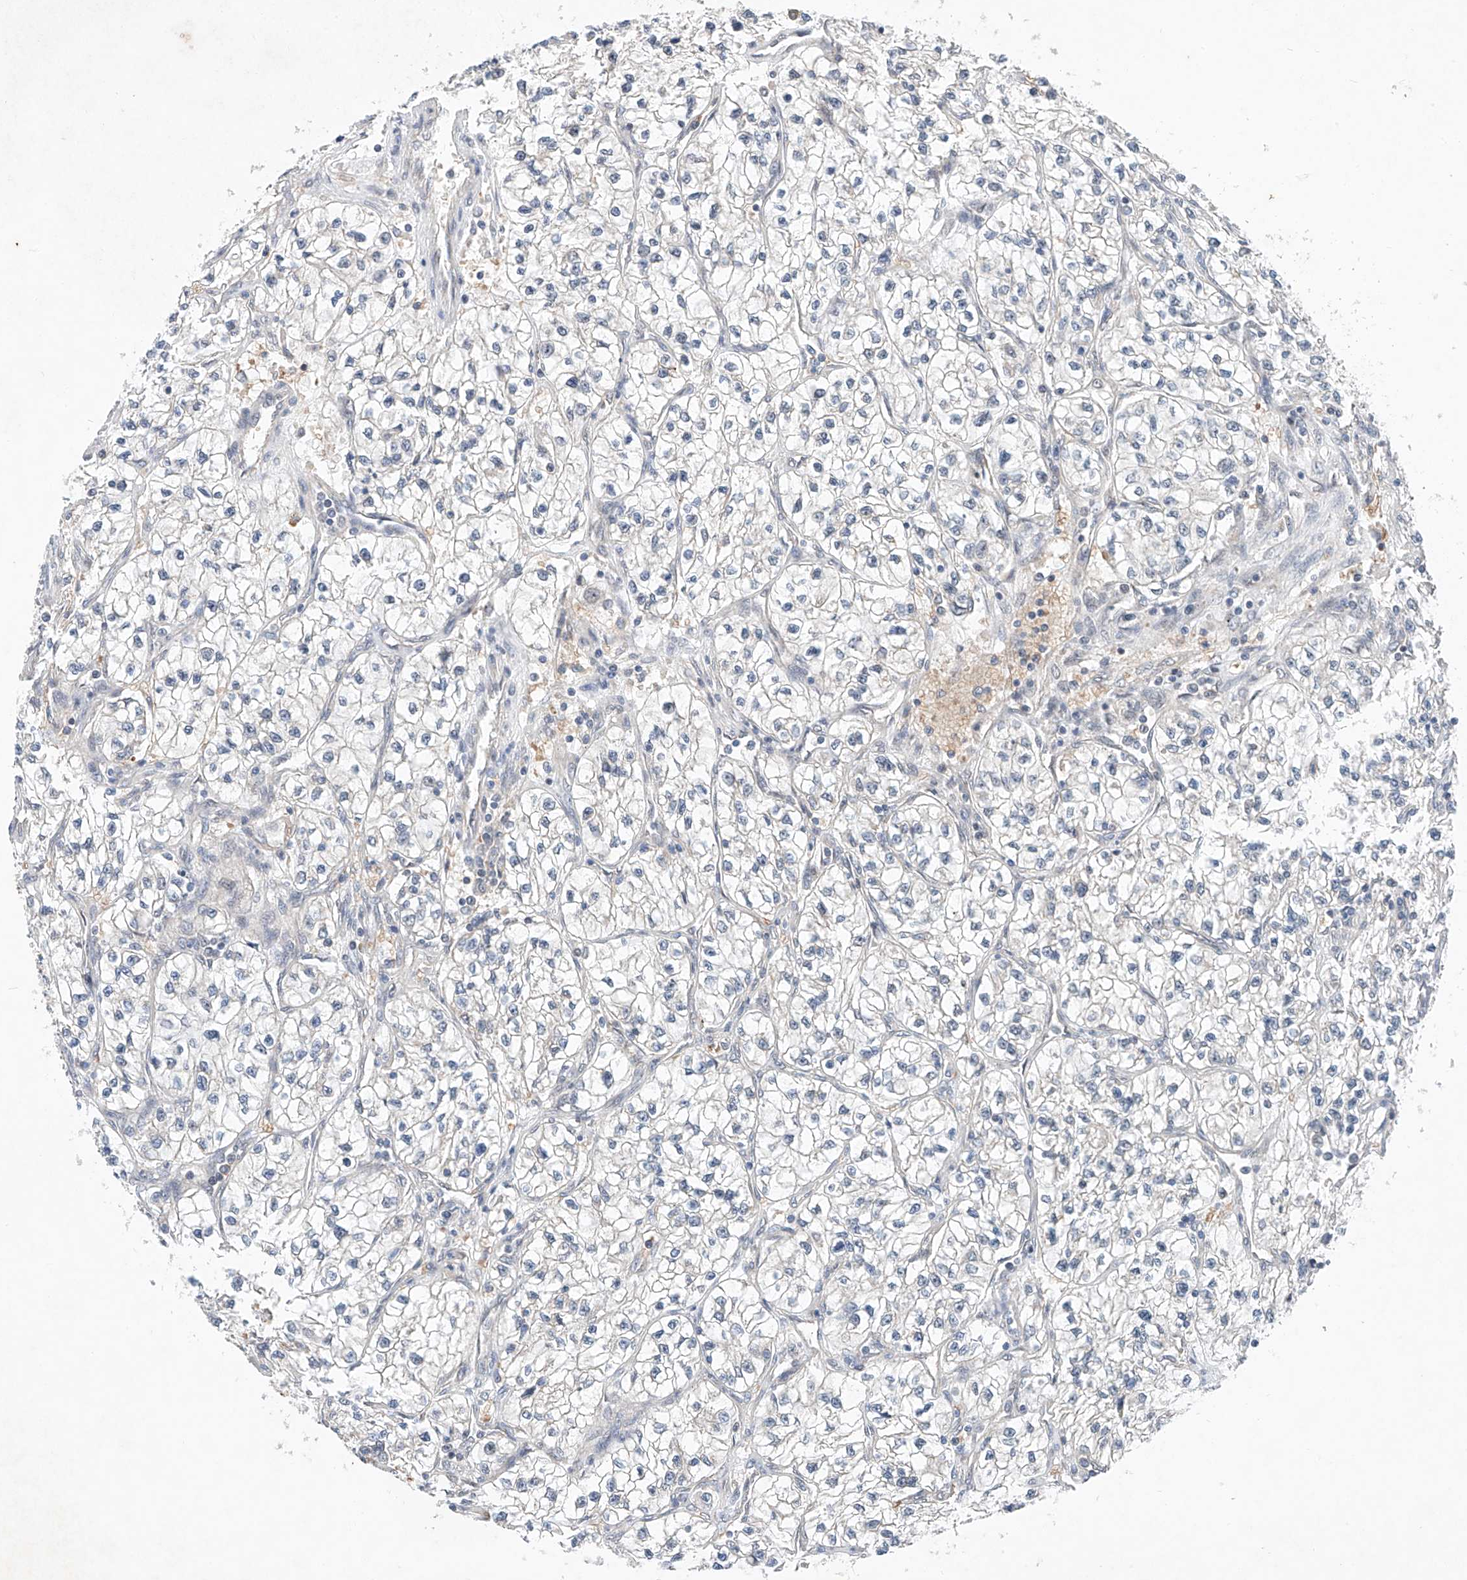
{"staining": {"intensity": "negative", "quantity": "none", "location": "none"}, "tissue": "renal cancer", "cell_type": "Tumor cells", "image_type": "cancer", "snomed": [{"axis": "morphology", "description": "Adenocarcinoma, NOS"}, {"axis": "topography", "description": "Kidney"}], "caption": "Renal adenocarcinoma was stained to show a protein in brown. There is no significant positivity in tumor cells.", "gene": "FASTK", "patient": {"sex": "female", "age": 57}}